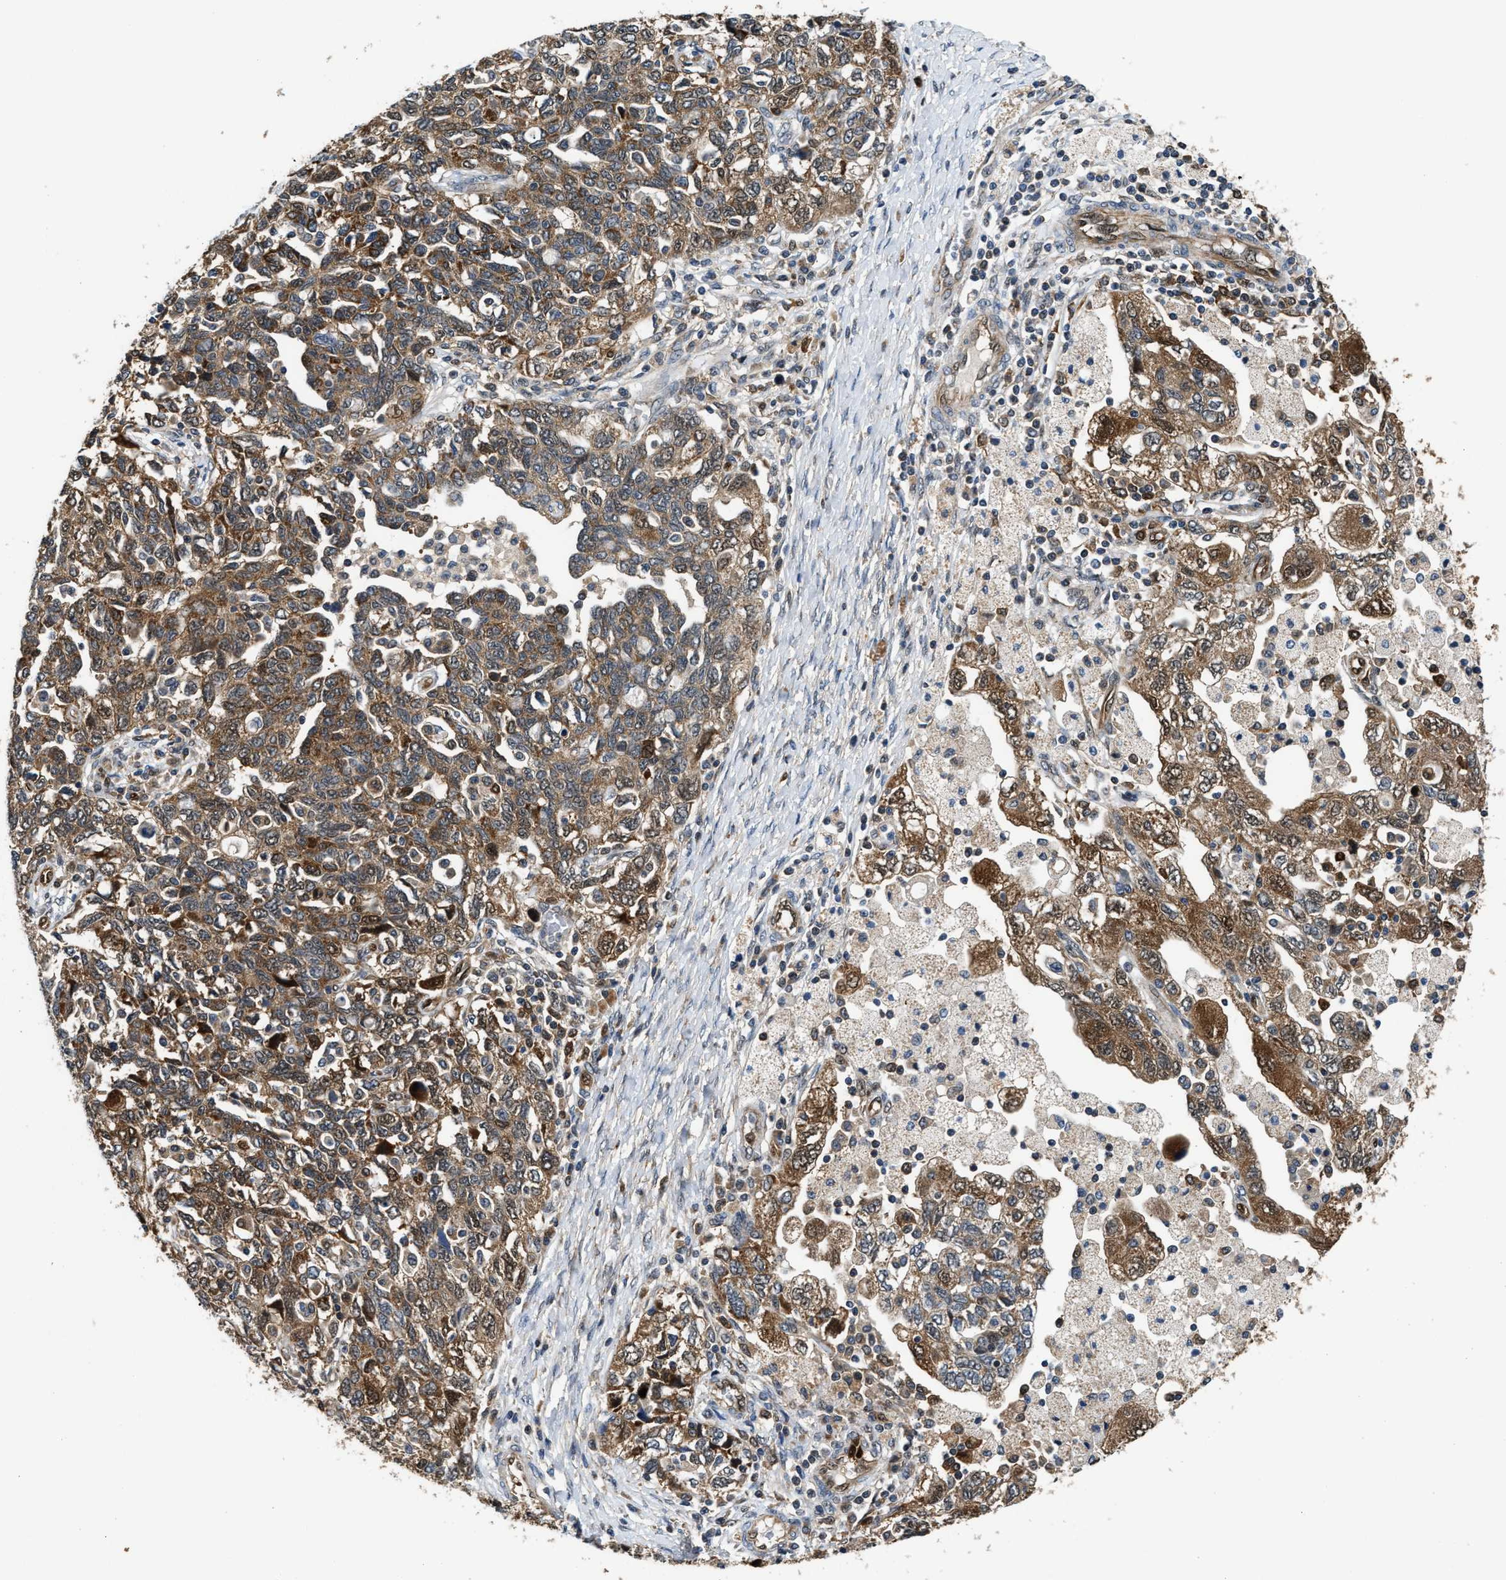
{"staining": {"intensity": "moderate", "quantity": ">75%", "location": "cytoplasmic/membranous"}, "tissue": "ovarian cancer", "cell_type": "Tumor cells", "image_type": "cancer", "snomed": [{"axis": "morphology", "description": "Carcinoma, NOS"}, {"axis": "morphology", "description": "Cystadenocarcinoma, serous, NOS"}, {"axis": "topography", "description": "Ovary"}], "caption": "The micrograph shows staining of ovarian cancer (serous cystadenocarcinoma), revealing moderate cytoplasmic/membranous protein expression (brown color) within tumor cells. The protein is stained brown, and the nuclei are stained in blue (DAB (3,3'-diaminobenzidine) IHC with brightfield microscopy, high magnification).", "gene": "PPA1", "patient": {"sex": "female", "age": 69}}